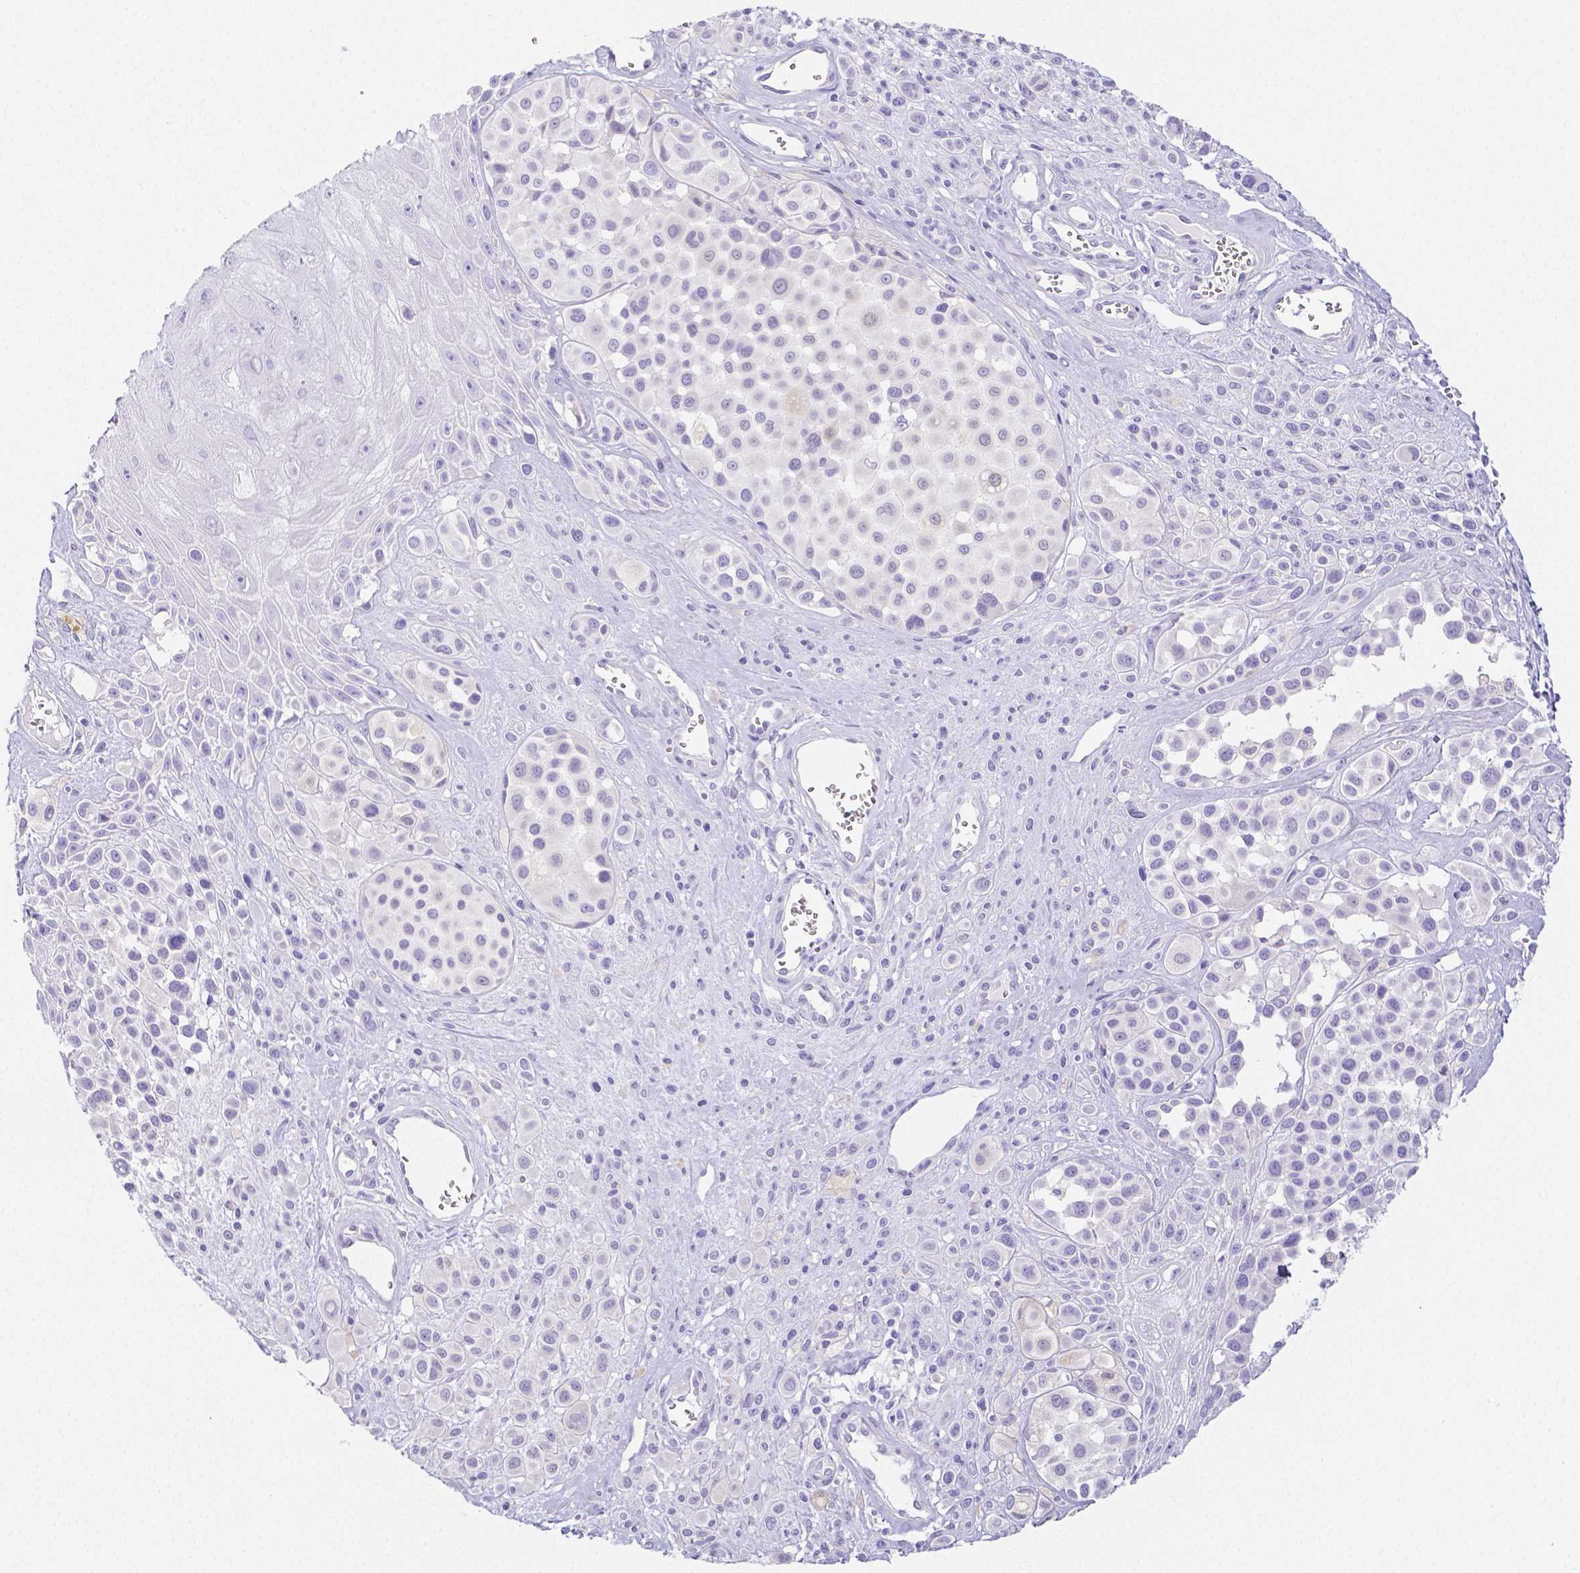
{"staining": {"intensity": "negative", "quantity": "none", "location": "none"}, "tissue": "melanoma", "cell_type": "Tumor cells", "image_type": "cancer", "snomed": [{"axis": "morphology", "description": "Malignant melanoma, NOS"}, {"axis": "topography", "description": "Skin"}], "caption": "Tumor cells show no significant protein expression in malignant melanoma.", "gene": "ARHGAP36", "patient": {"sex": "male", "age": 77}}